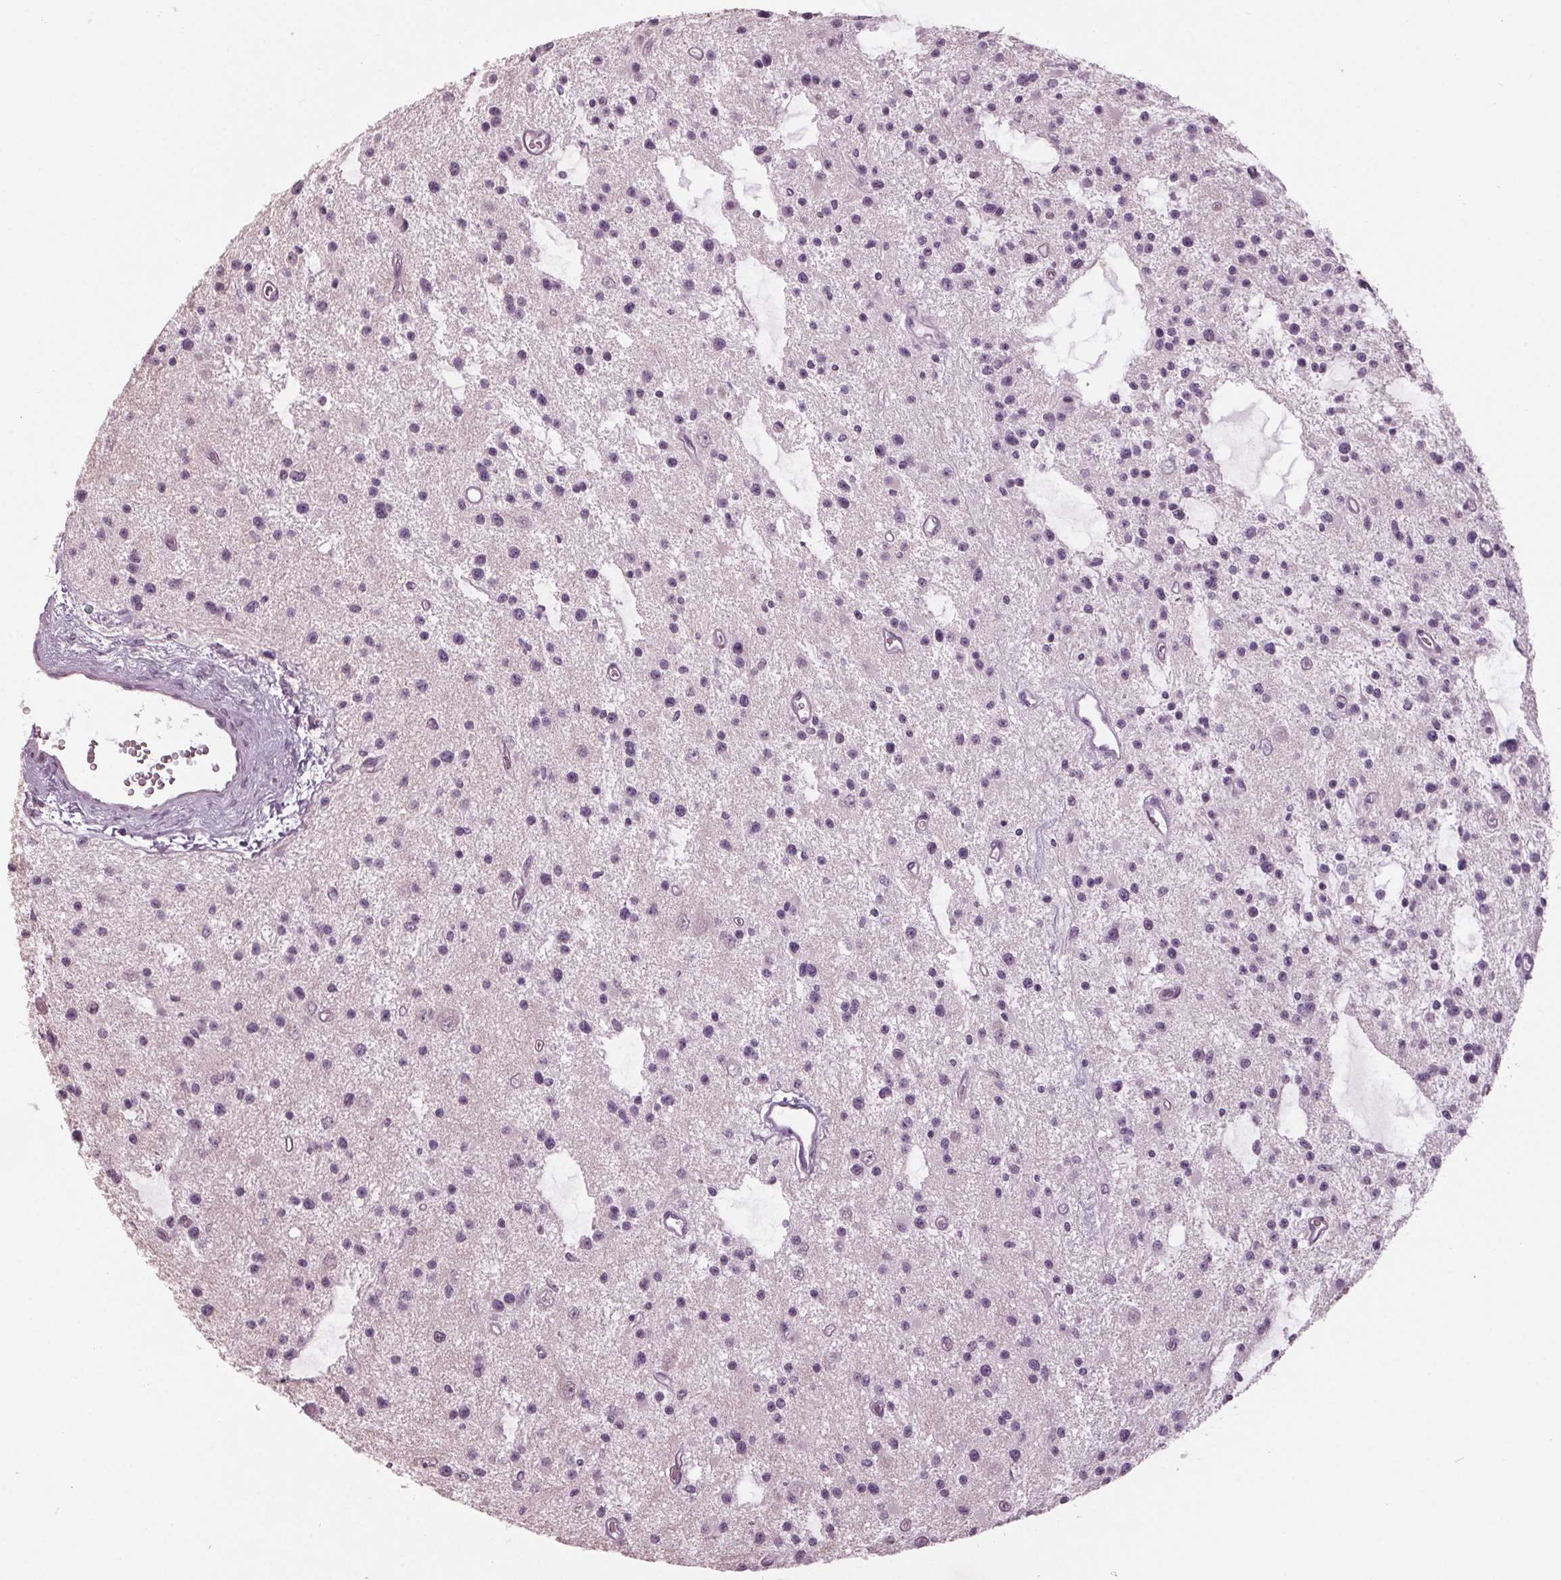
{"staining": {"intensity": "negative", "quantity": "none", "location": "none"}, "tissue": "glioma", "cell_type": "Tumor cells", "image_type": "cancer", "snomed": [{"axis": "morphology", "description": "Glioma, malignant, Low grade"}, {"axis": "topography", "description": "Brain"}], "caption": "High magnification brightfield microscopy of malignant glioma (low-grade) stained with DAB (3,3'-diaminobenzidine) (brown) and counterstained with hematoxylin (blue): tumor cells show no significant expression.", "gene": "TNNC2", "patient": {"sex": "male", "age": 43}}